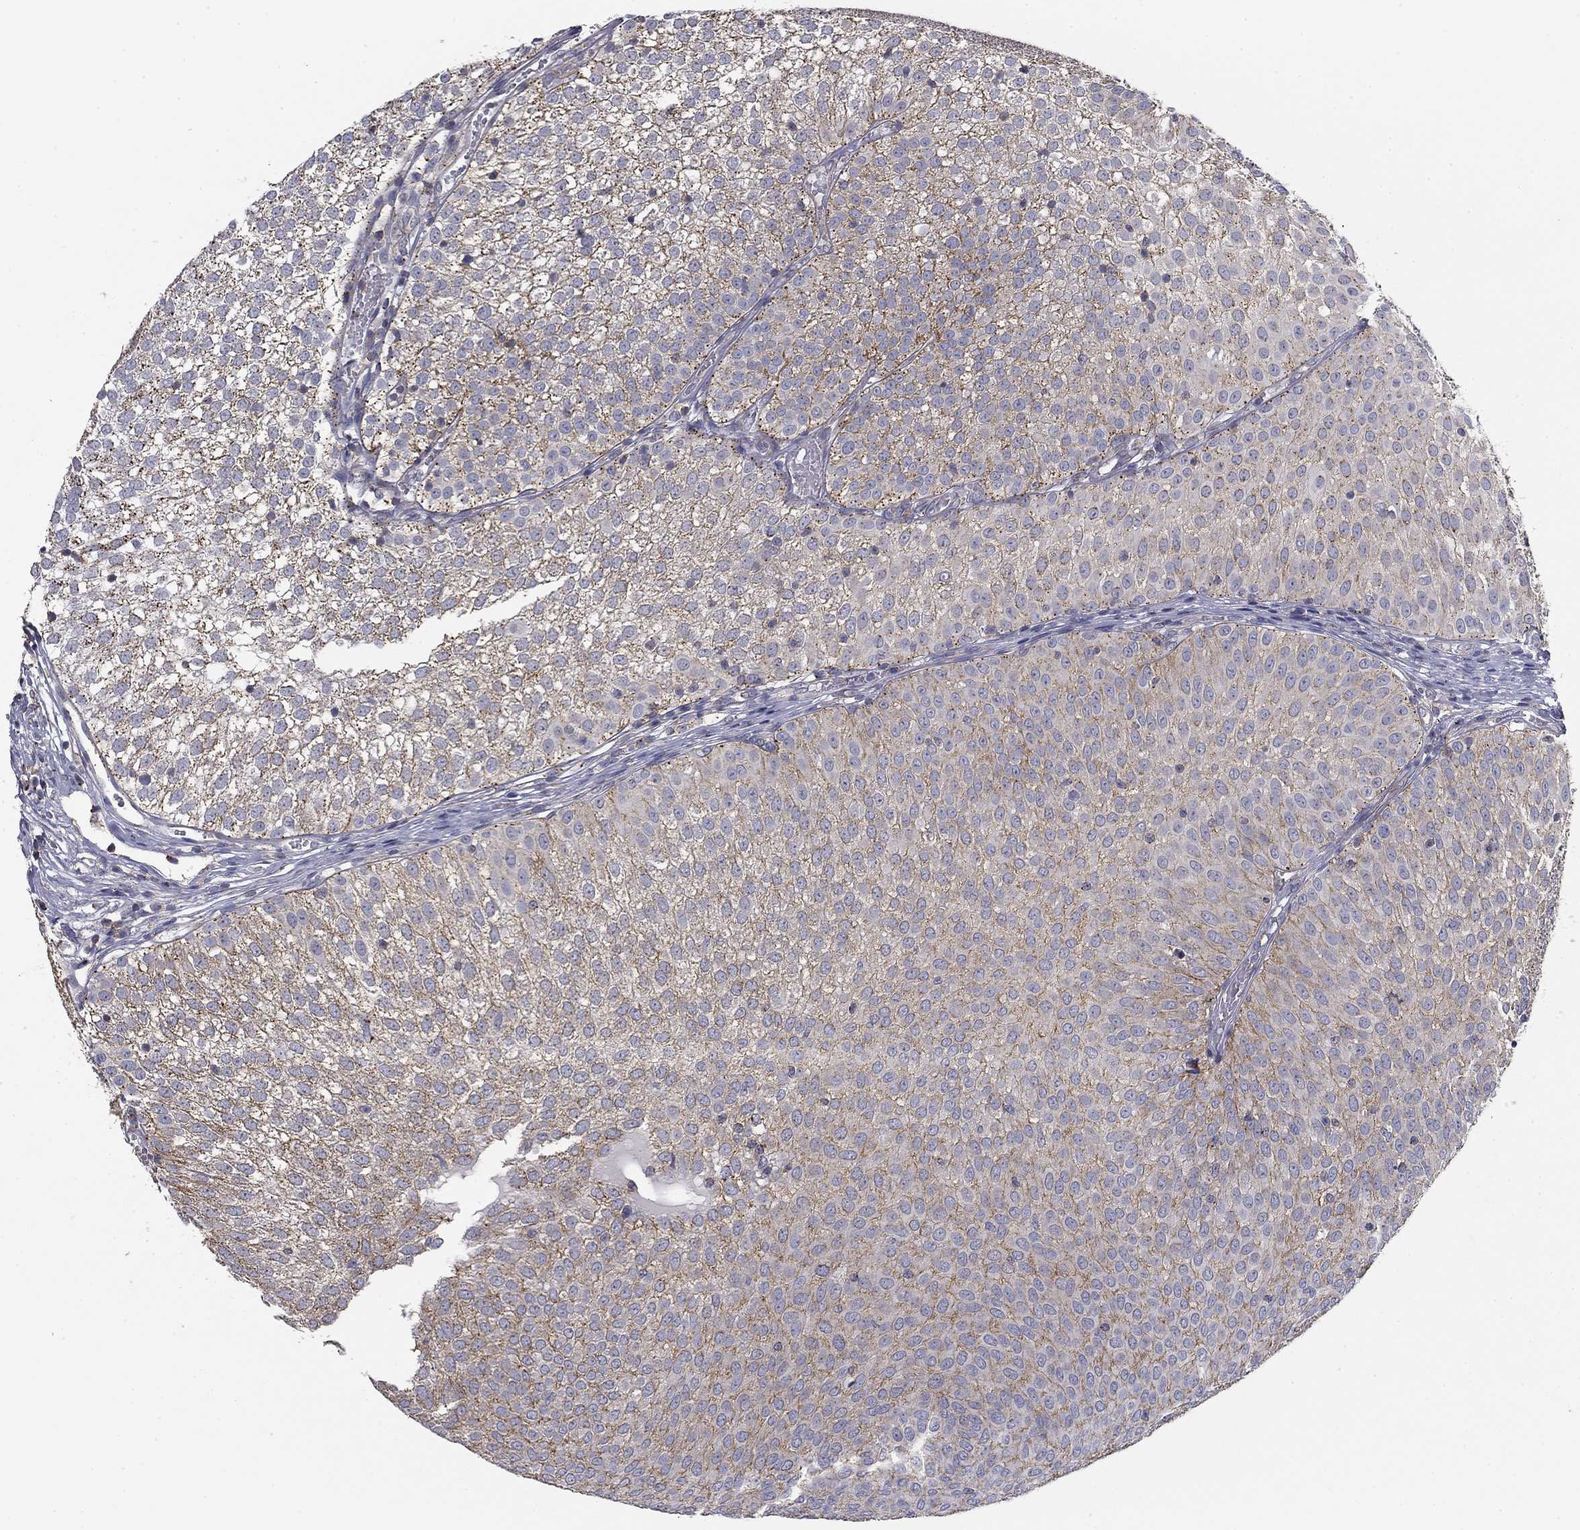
{"staining": {"intensity": "moderate", "quantity": "<25%", "location": "cytoplasmic/membranous"}, "tissue": "urothelial cancer", "cell_type": "Tumor cells", "image_type": "cancer", "snomed": [{"axis": "morphology", "description": "Urothelial carcinoma, Low grade"}, {"axis": "topography", "description": "Urinary bladder"}], "caption": "Approximately <25% of tumor cells in human urothelial carcinoma (low-grade) display moderate cytoplasmic/membranous protein positivity as visualized by brown immunohistochemical staining.", "gene": "SEPTIN3", "patient": {"sex": "male", "age": 52}}